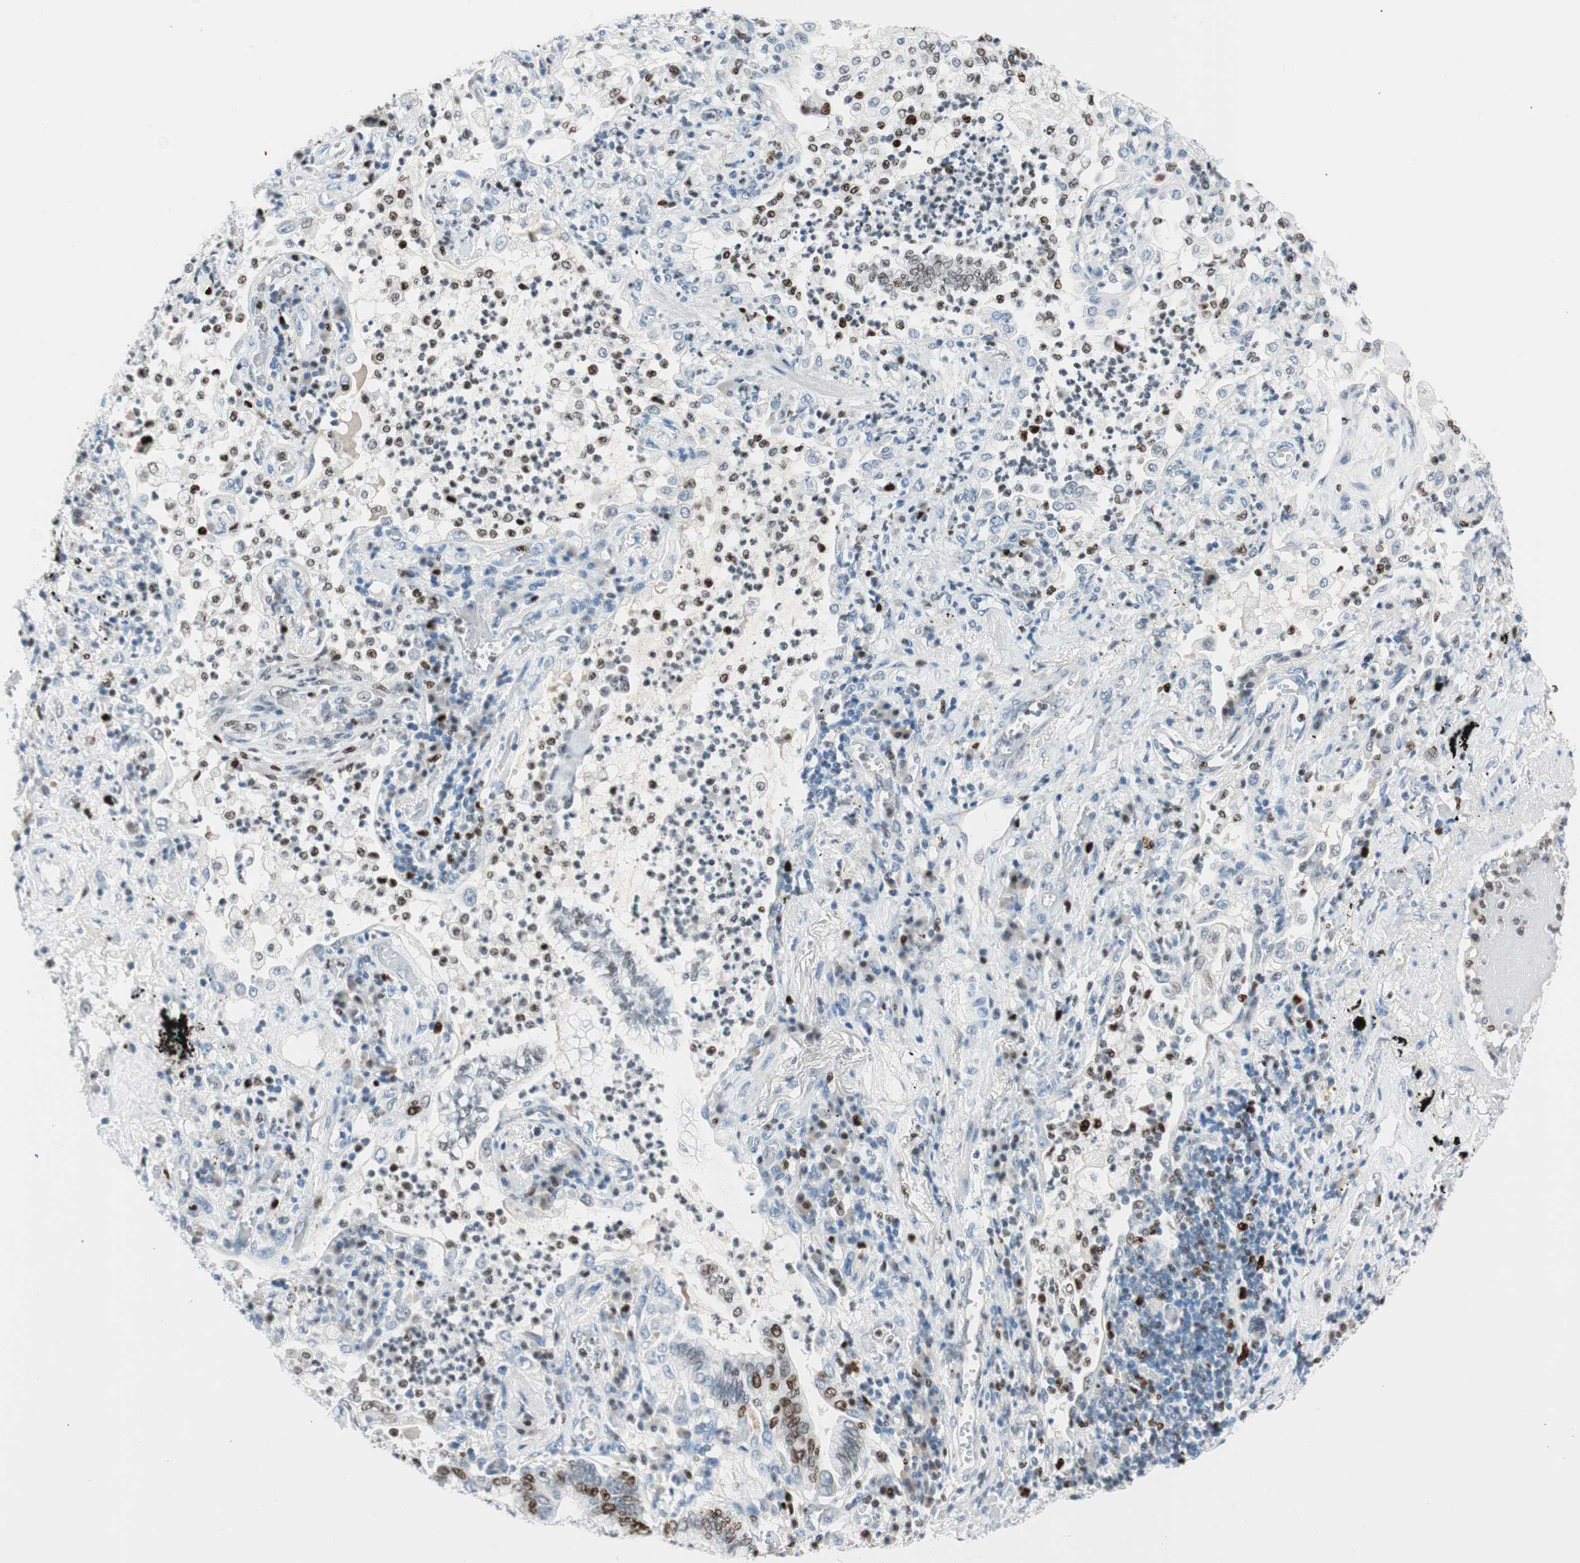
{"staining": {"intensity": "moderate", "quantity": "25%-75%", "location": "nuclear"}, "tissue": "lung cancer", "cell_type": "Tumor cells", "image_type": "cancer", "snomed": [{"axis": "morphology", "description": "Normal tissue, NOS"}, {"axis": "morphology", "description": "Adenocarcinoma, NOS"}, {"axis": "topography", "description": "Bronchus"}, {"axis": "topography", "description": "Lung"}], "caption": "DAB immunohistochemical staining of adenocarcinoma (lung) exhibits moderate nuclear protein staining in about 25%-75% of tumor cells.", "gene": "EZH2", "patient": {"sex": "female", "age": 70}}